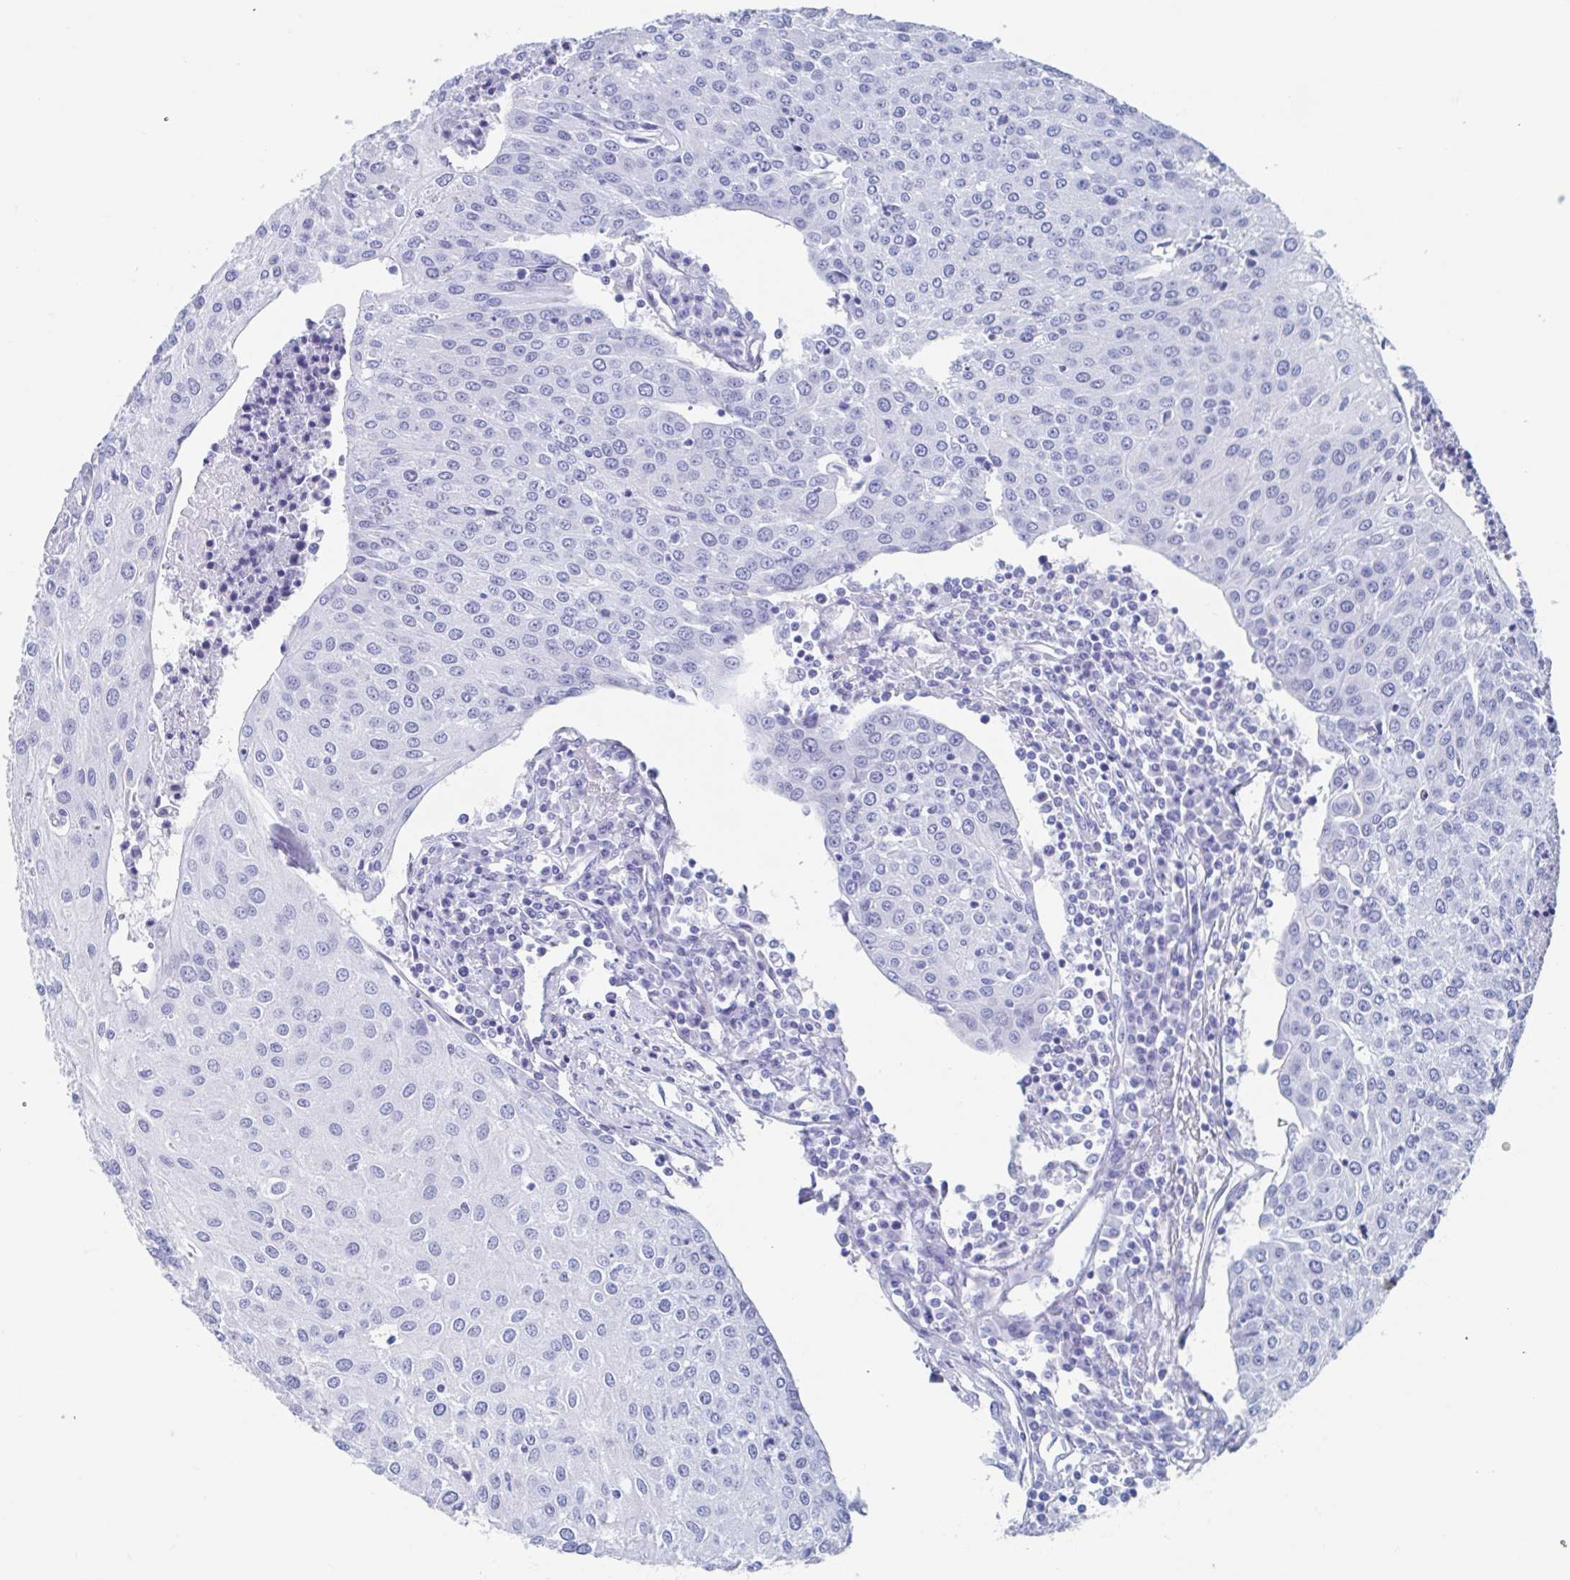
{"staining": {"intensity": "negative", "quantity": "none", "location": "none"}, "tissue": "urothelial cancer", "cell_type": "Tumor cells", "image_type": "cancer", "snomed": [{"axis": "morphology", "description": "Urothelial carcinoma, High grade"}, {"axis": "topography", "description": "Urinary bladder"}], "caption": "Immunohistochemical staining of human urothelial cancer demonstrates no significant expression in tumor cells.", "gene": "HDGFL1", "patient": {"sex": "female", "age": 85}}